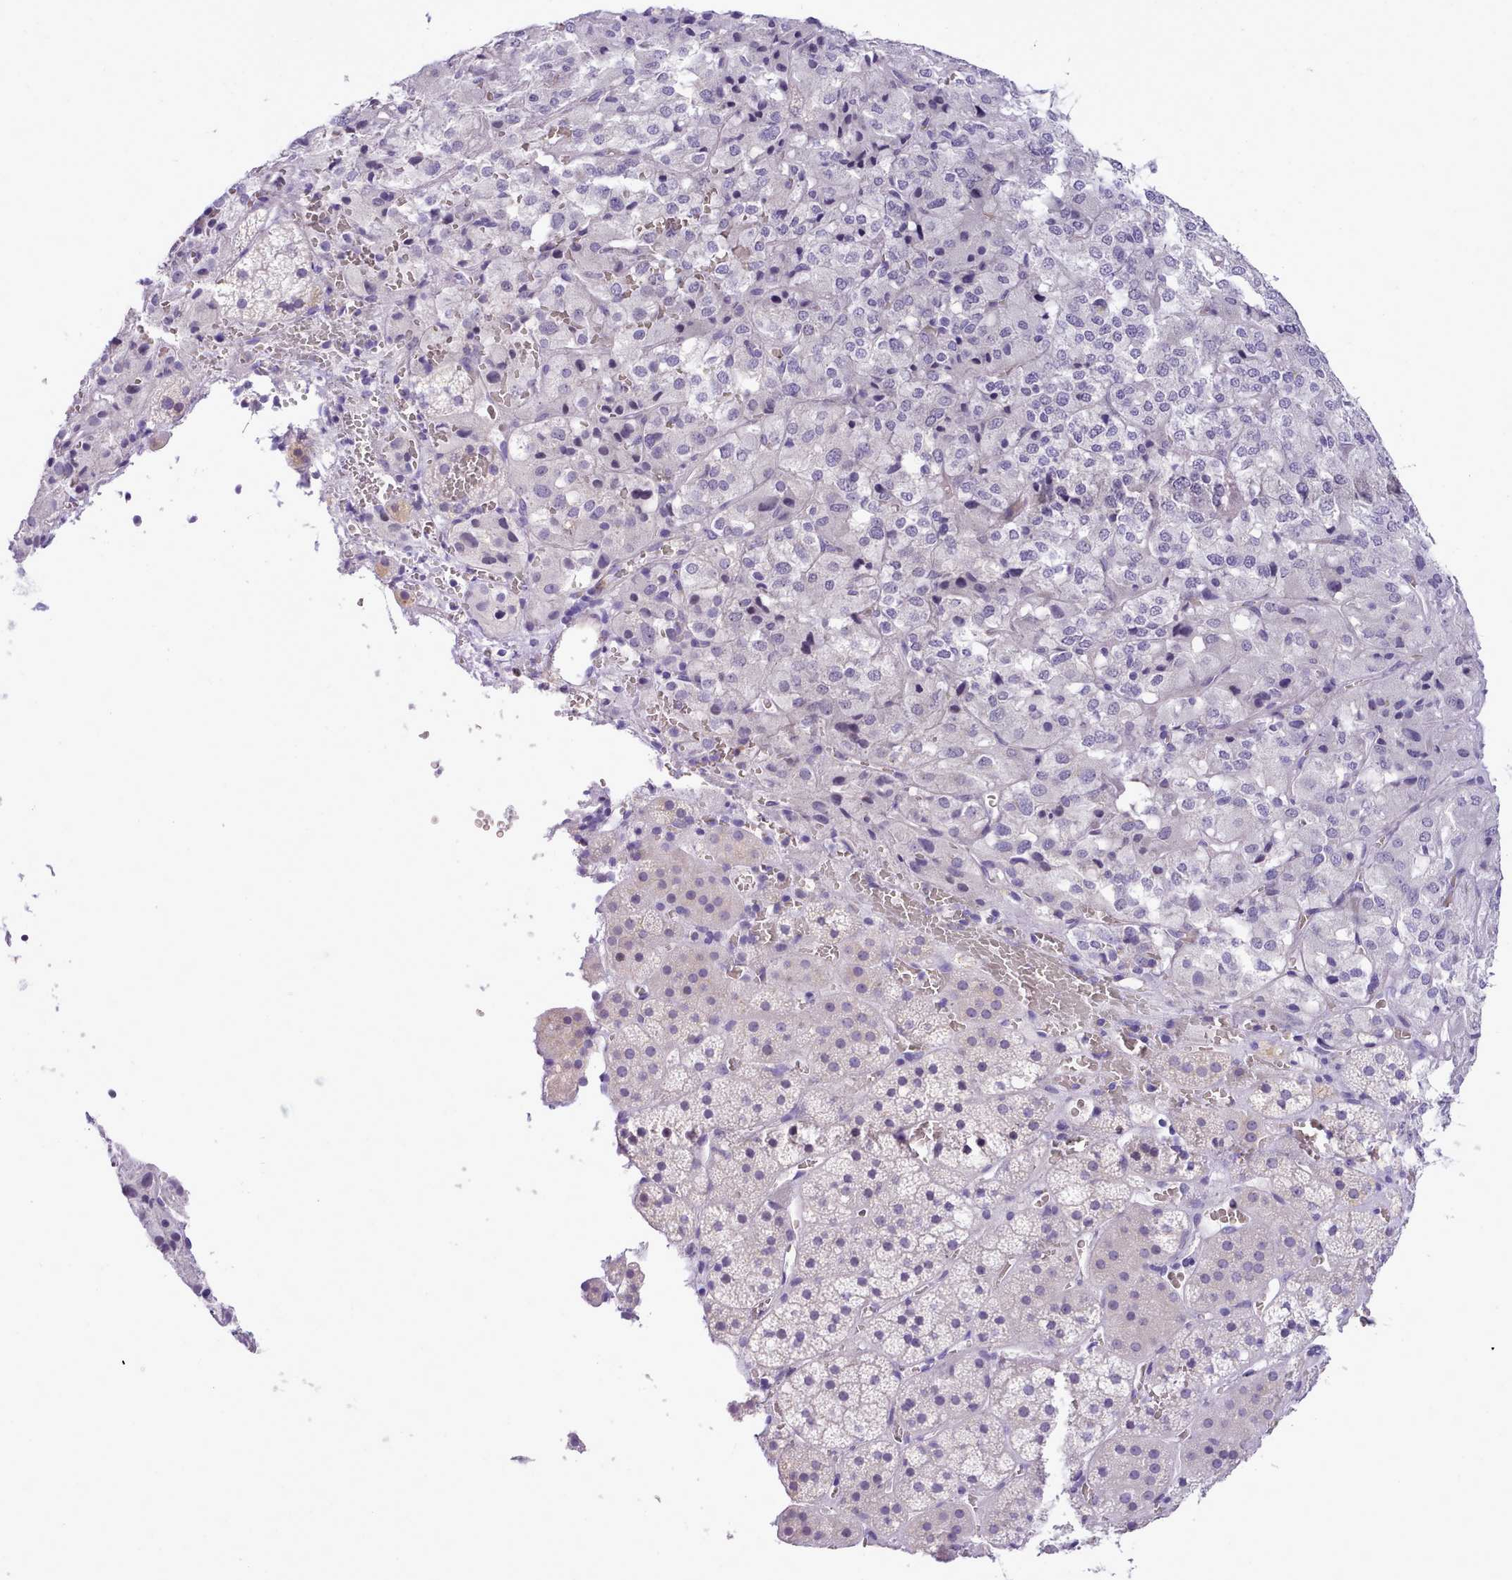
{"staining": {"intensity": "weak", "quantity": "<25%", "location": "cytoplasmic/membranous"}, "tissue": "adrenal gland", "cell_type": "Glandular cells", "image_type": "normal", "snomed": [{"axis": "morphology", "description": "Normal tissue, NOS"}, {"axis": "topography", "description": "Adrenal gland"}], "caption": "Glandular cells are negative for protein expression in unremarkable human adrenal gland. The staining is performed using DAB (3,3'-diaminobenzidine) brown chromogen with nuclei counter-stained in using hematoxylin.", "gene": "LRRC37A2", "patient": {"sex": "female", "age": 44}}